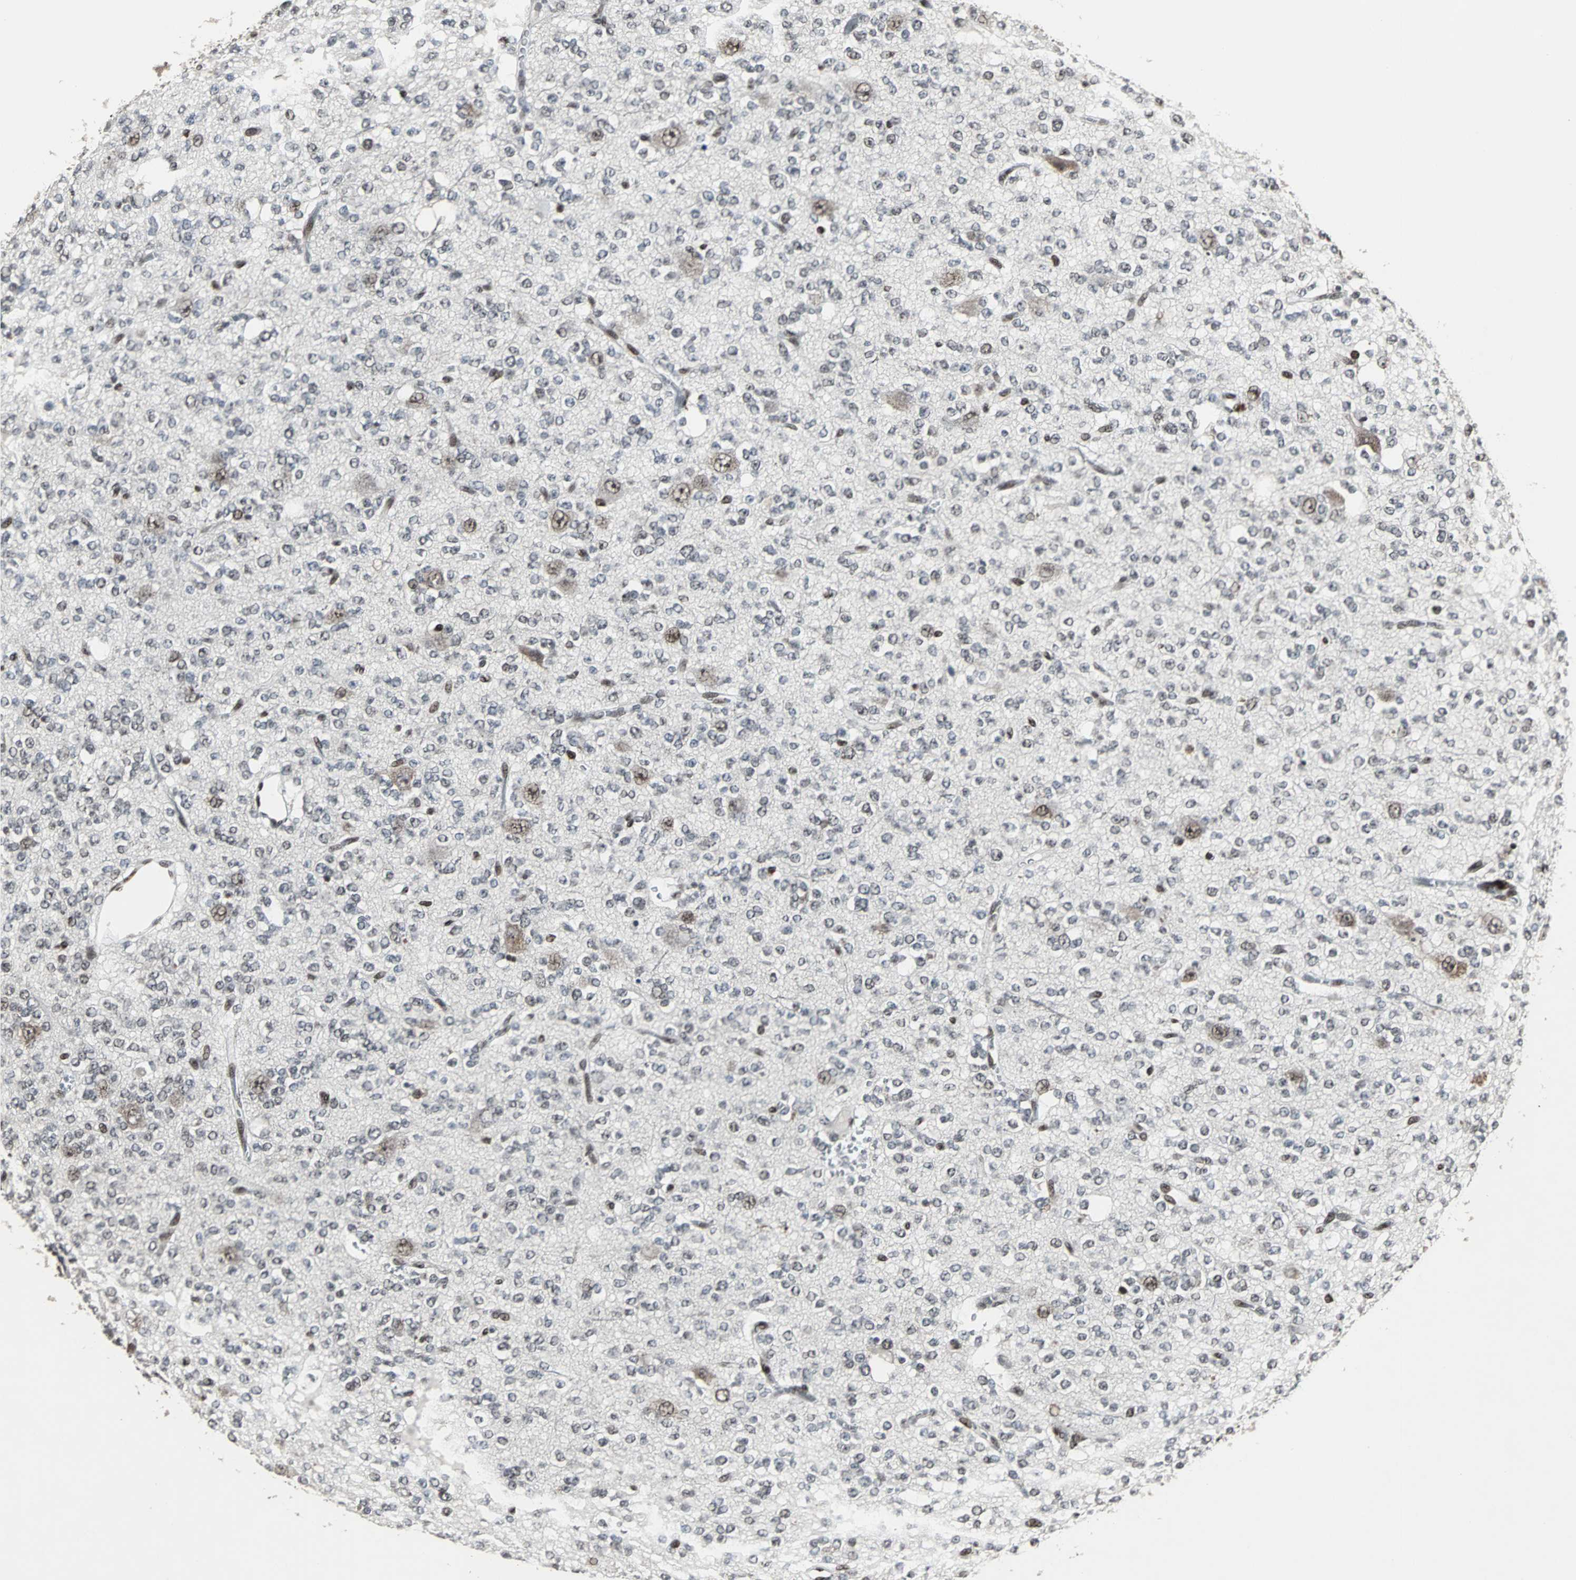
{"staining": {"intensity": "moderate", "quantity": "<25%", "location": "nuclear"}, "tissue": "glioma", "cell_type": "Tumor cells", "image_type": "cancer", "snomed": [{"axis": "morphology", "description": "Glioma, malignant, Low grade"}, {"axis": "topography", "description": "Brain"}], "caption": "A micrograph of low-grade glioma (malignant) stained for a protein demonstrates moderate nuclear brown staining in tumor cells. Using DAB (3,3'-diaminobenzidine) (brown) and hematoxylin (blue) stains, captured at high magnification using brightfield microscopy.", "gene": "PNKP", "patient": {"sex": "male", "age": 38}}